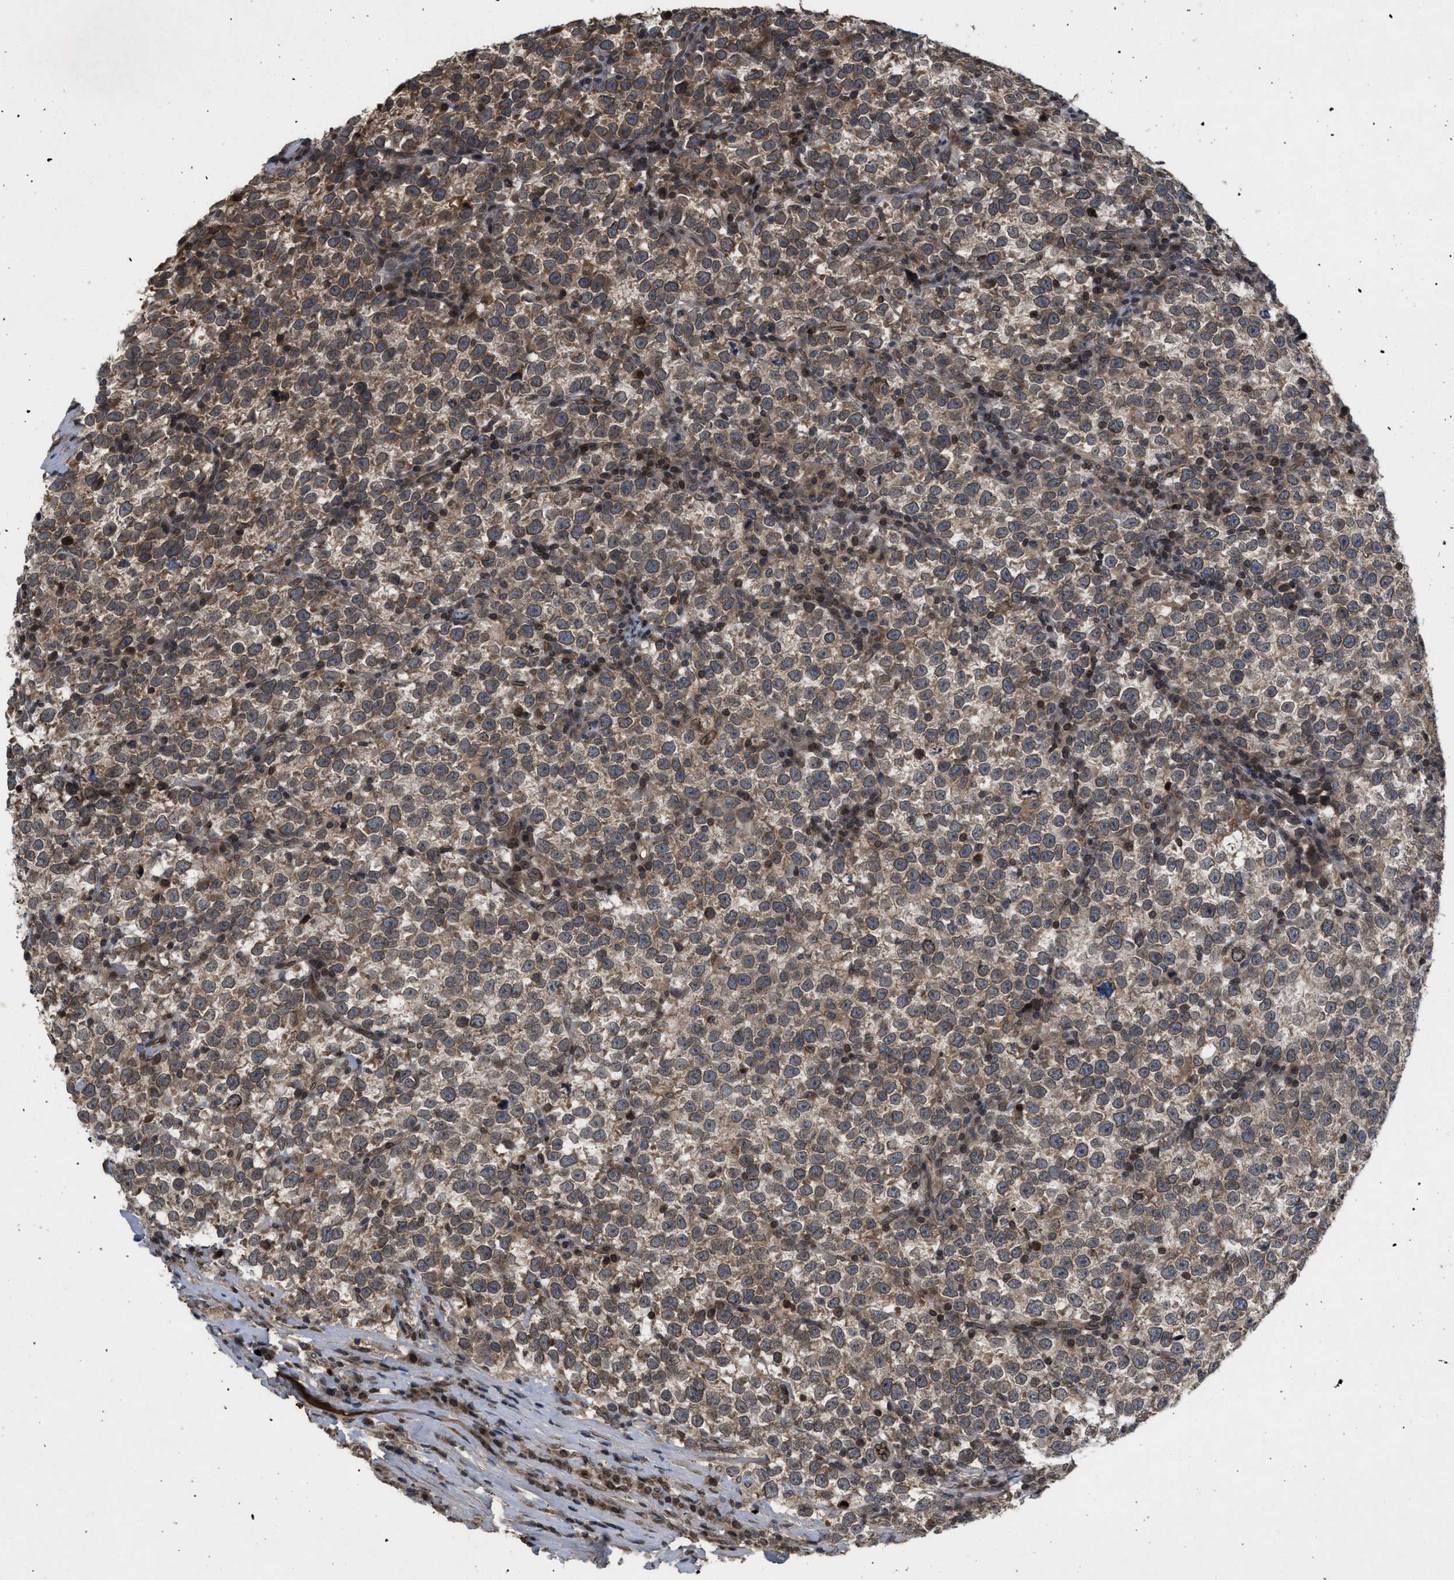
{"staining": {"intensity": "weak", "quantity": ">75%", "location": "cytoplasmic/membranous,nuclear"}, "tissue": "testis cancer", "cell_type": "Tumor cells", "image_type": "cancer", "snomed": [{"axis": "morphology", "description": "Normal tissue, NOS"}, {"axis": "morphology", "description": "Seminoma, NOS"}, {"axis": "topography", "description": "Testis"}], "caption": "Protein expression analysis of human testis cancer reveals weak cytoplasmic/membranous and nuclear expression in about >75% of tumor cells.", "gene": "CRY1", "patient": {"sex": "male", "age": 43}}